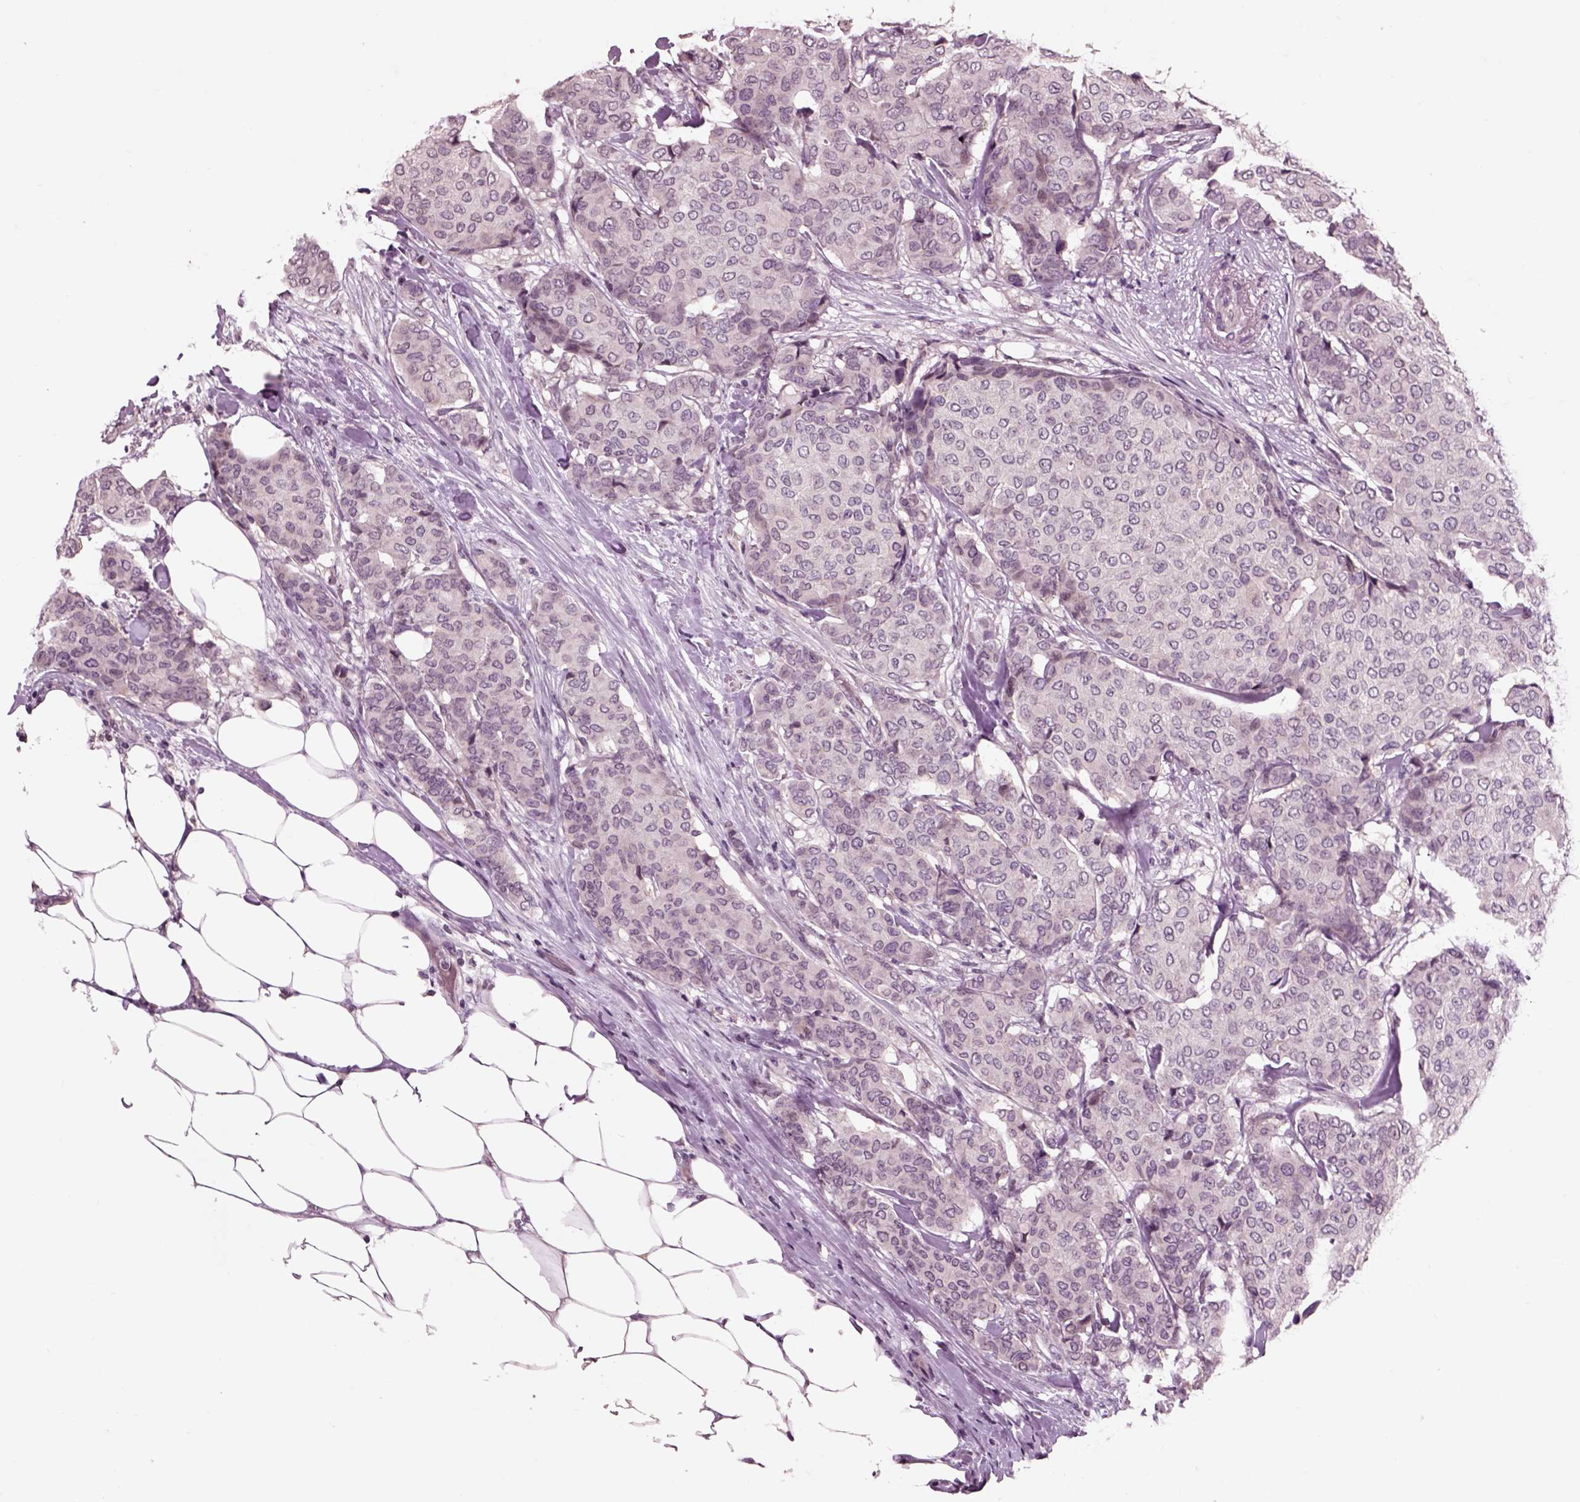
{"staining": {"intensity": "negative", "quantity": "none", "location": "none"}, "tissue": "breast cancer", "cell_type": "Tumor cells", "image_type": "cancer", "snomed": [{"axis": "morphology", "description": "Duct carcinoma"}, {"axis": "topography", "description": "Breast"}], "caption": "DAB immunohistochemical staining of breast cancer (infiltrating ductal carcinoma) exhibits no significant expression in tumor cells.", "gene": "CHGB", "patient": {"sex": "female", "age": 75}}